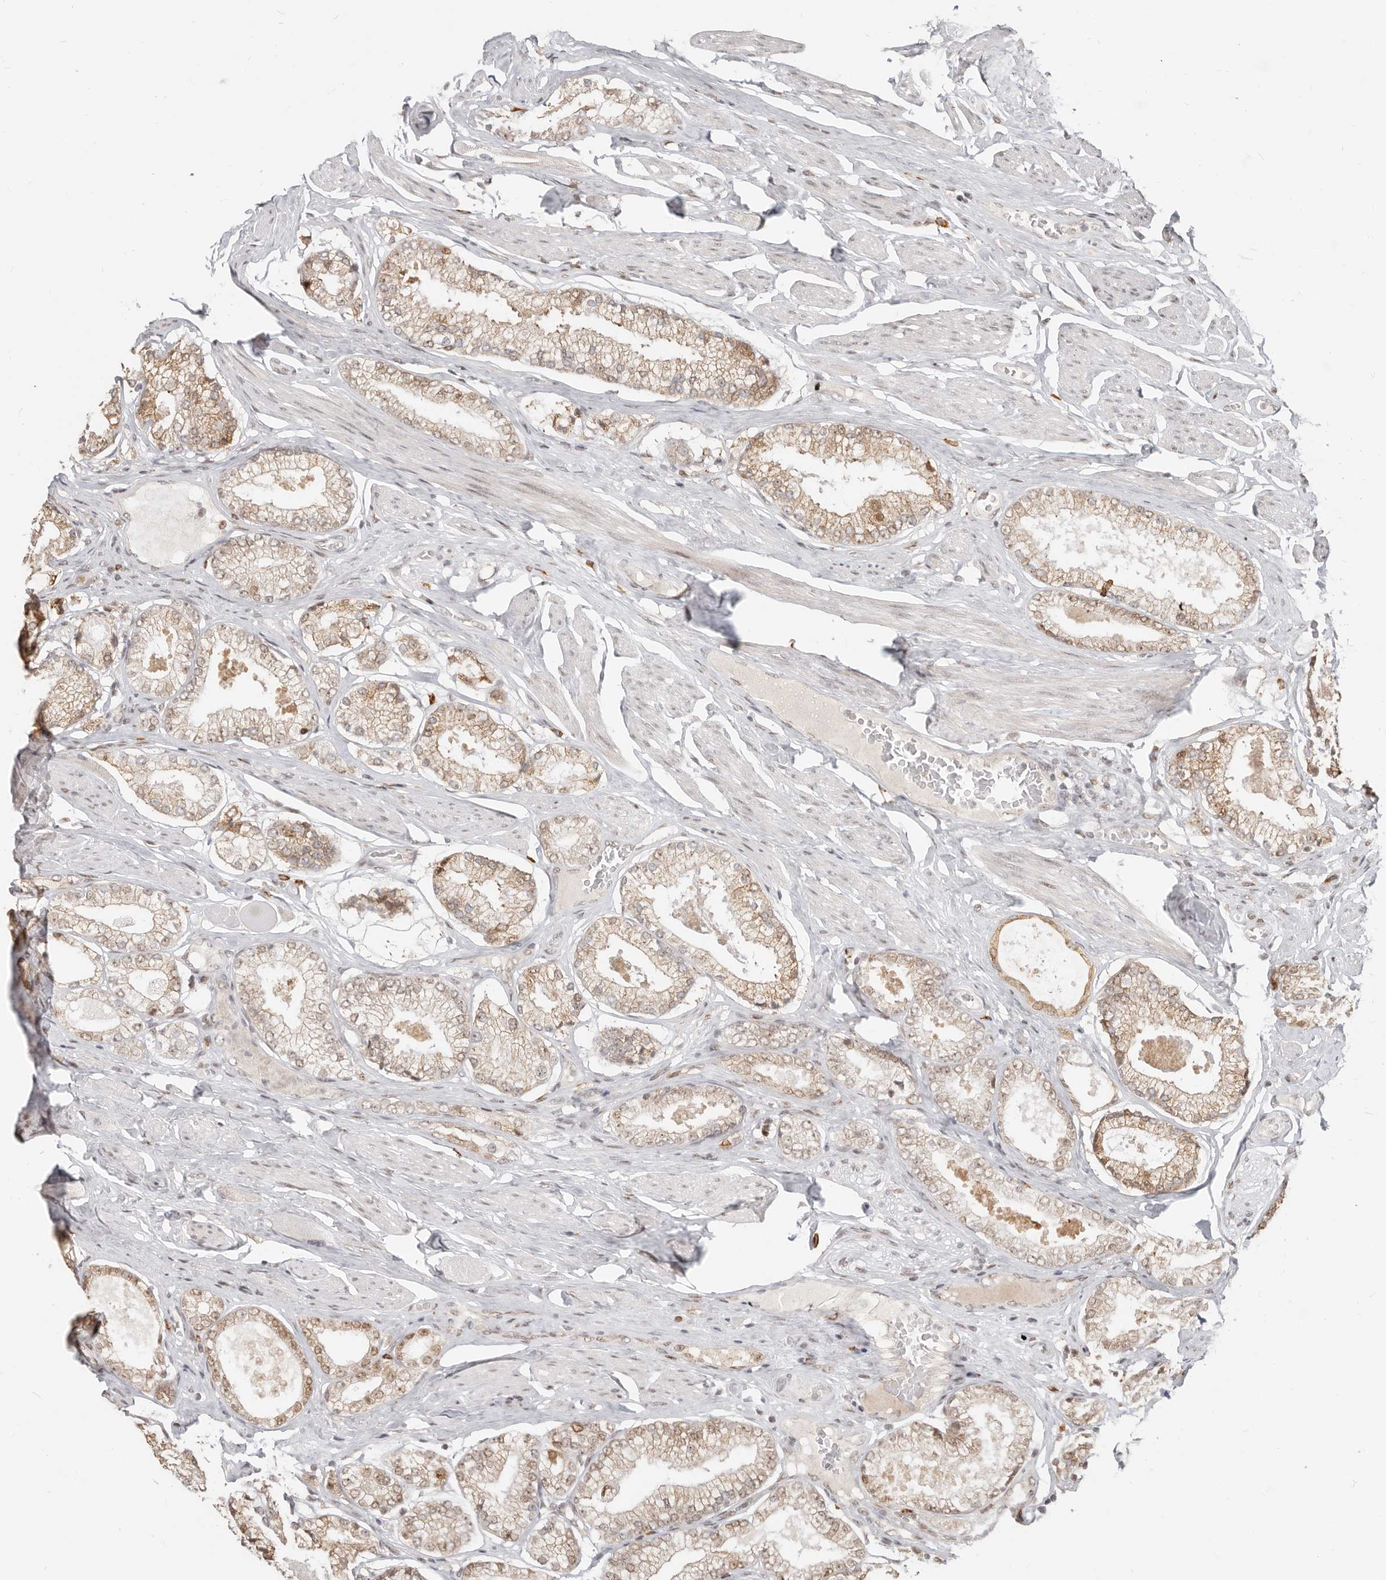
{"staining": {"intensity": "weak", "quantity": "25%-75%", "location": "cytoplasmic/membranous,nuclear"}, "tissue": "prostate cancer", "cell_type": "Tumor cells", "image_type": "cancer", "snomed": [{"axis": "morphology", "description": "Adenocarcinoma, Low grade"}, {"axis": "topography", "description": "Prostate"}], "caption": "An image showing weak cytoplasmic/membranous and nuclear positivity in about 25%-75% of tumor cells in adenocarcinoma (low-grade) (prostate), as visualized by brown immunohistochemical staining.", "gene": "RFC2", "patient": {"sex": "male", "age": 71}}